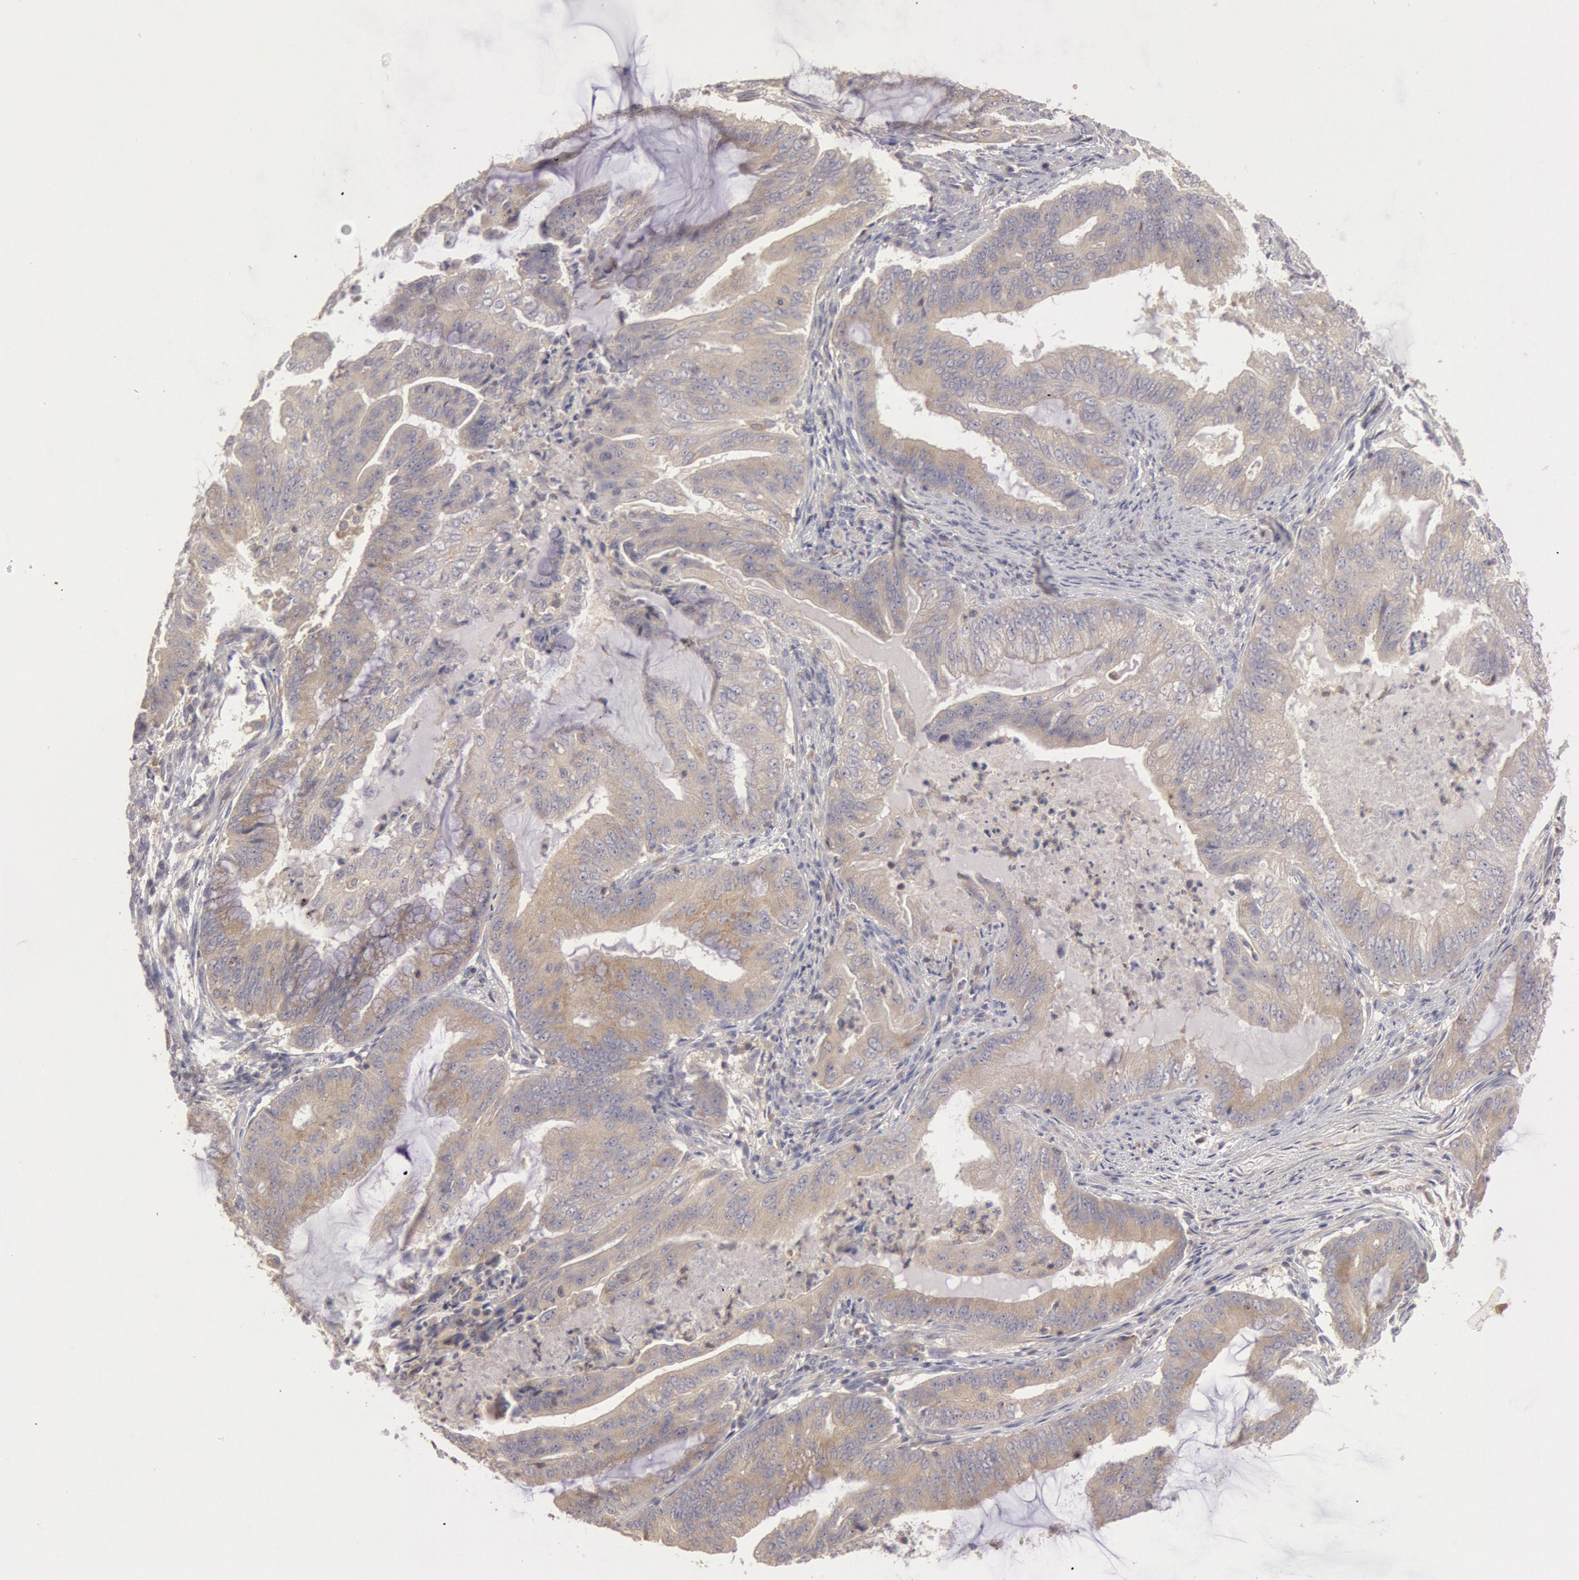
{"staining": {"intensity": "weak", "quantity": ">75%", "location": "cytoplasmic/membranous"}, "tissue": "endometrial cancer", "cell_type": "Tumor cells", "image_type": "cancer", "snomed": [{"axis": "morphology", "description": "Adenocarcinoma, NOS"}, {"axis": "topography", "description": "Endometrium"}], "caption": "Protein expression analysis of endometrial adenocarcinoma displays weak cytoplasmic/membranous positivity in about >75% of tumor cells.", "gene": "PIK3R1", "patient": {"sex": "female", "age": 63}}